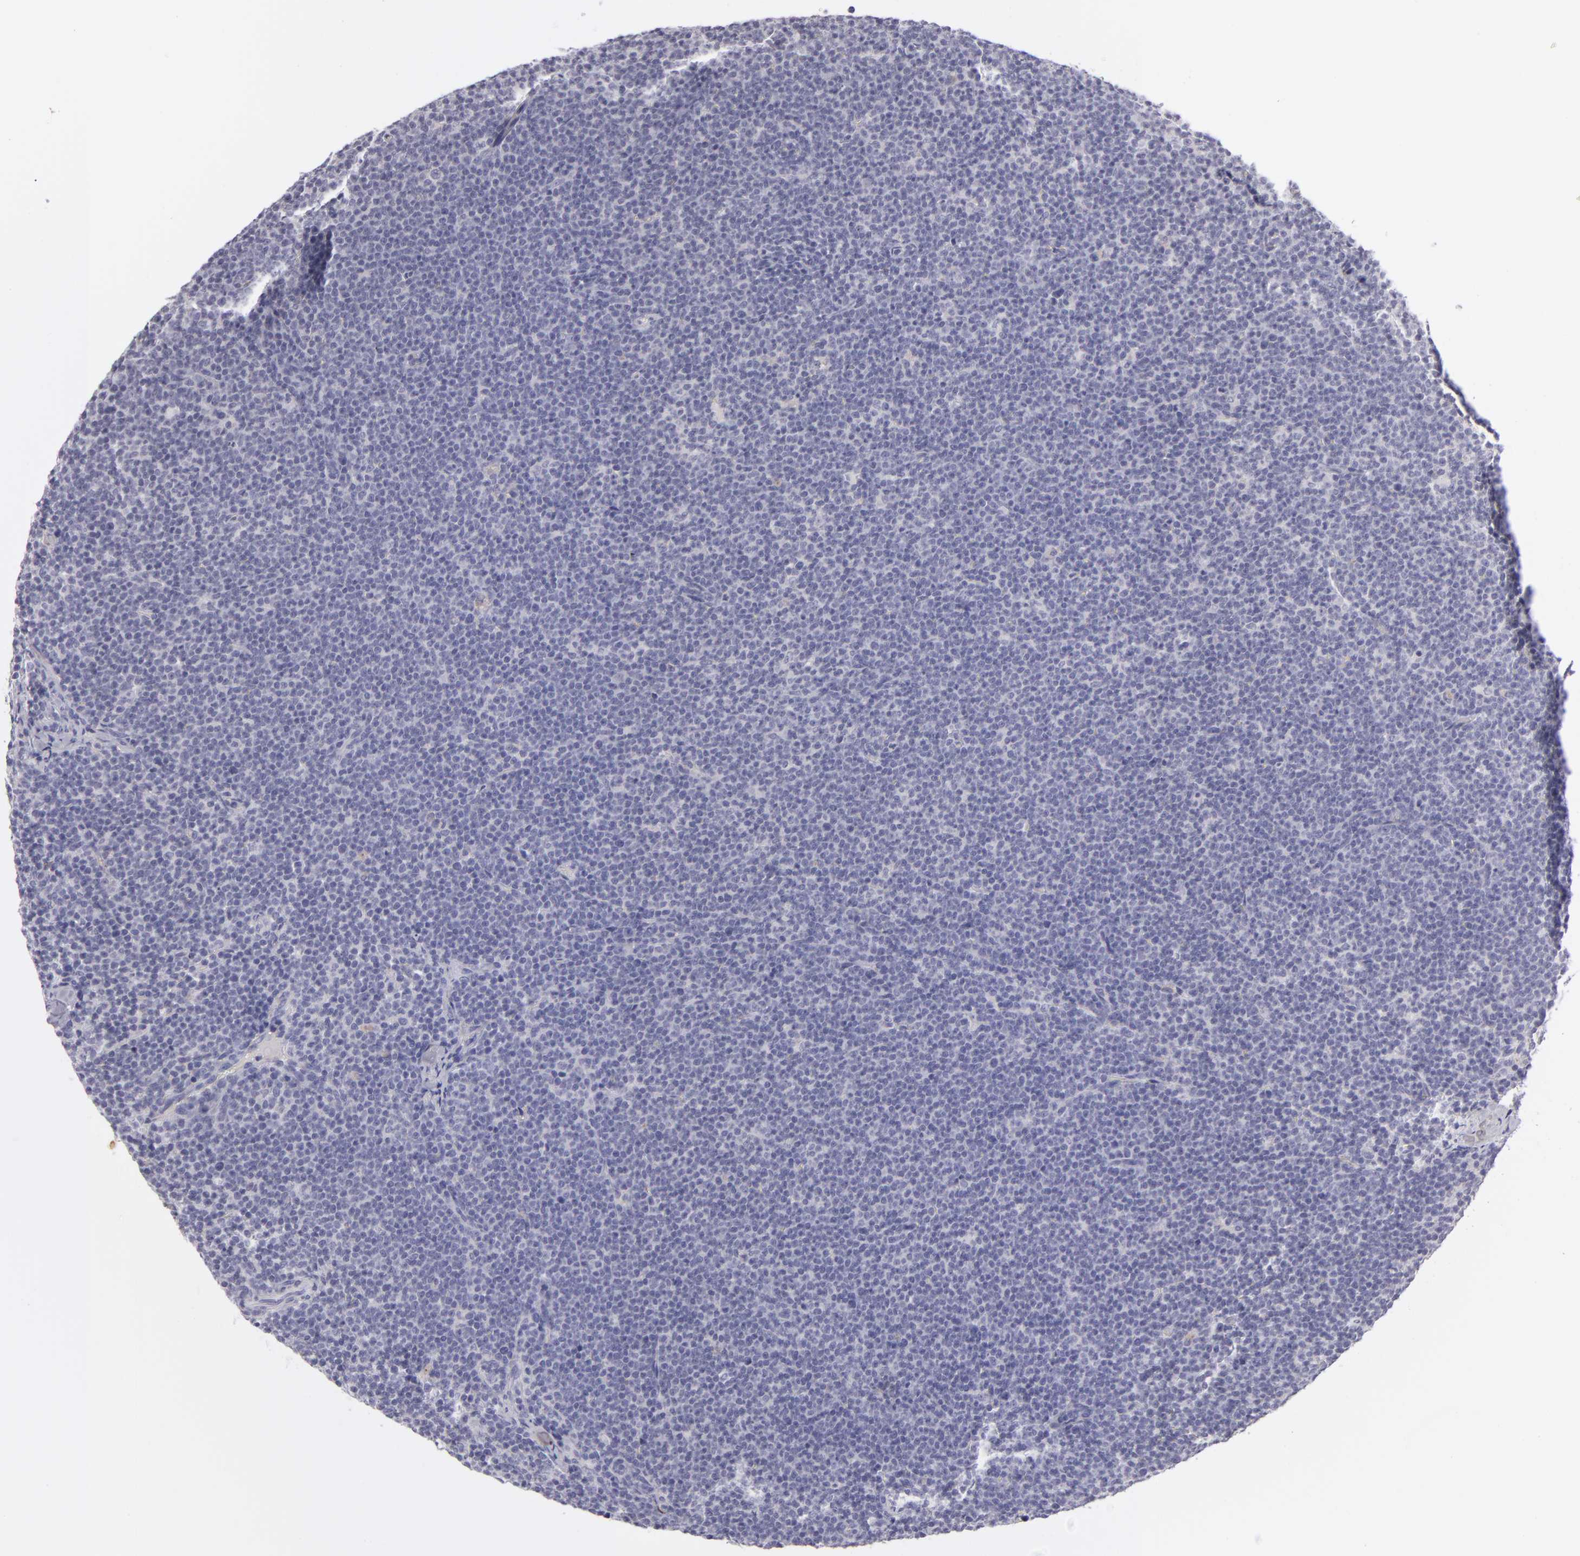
{"staining": {"intensity": "negative", "quantity": "none", "location": "none"}, "tissue": "lymphoma", "cell_type": "Tumor cells", "image_type": "cancer", "snomed": [{"axis": "morphology", "description": "Malignant lymphoma, non-Hodgkin's type, High grade"}, {"axis": "topography", "description": "Lymph node"}], "caption": "Immunohistochemistry micrograph of neoplastic tissue: human high-grade malignant lymphoma, non-Hodgkin's type stained with DAB shows no significant protein expression in tumor cells. (DAB (3,3'-diaminobenzidine) IHC visualized using brightfield microscopy, high magnification).", "gene": "TNNC1", "patient": {"sex": "female", "age": 58}}